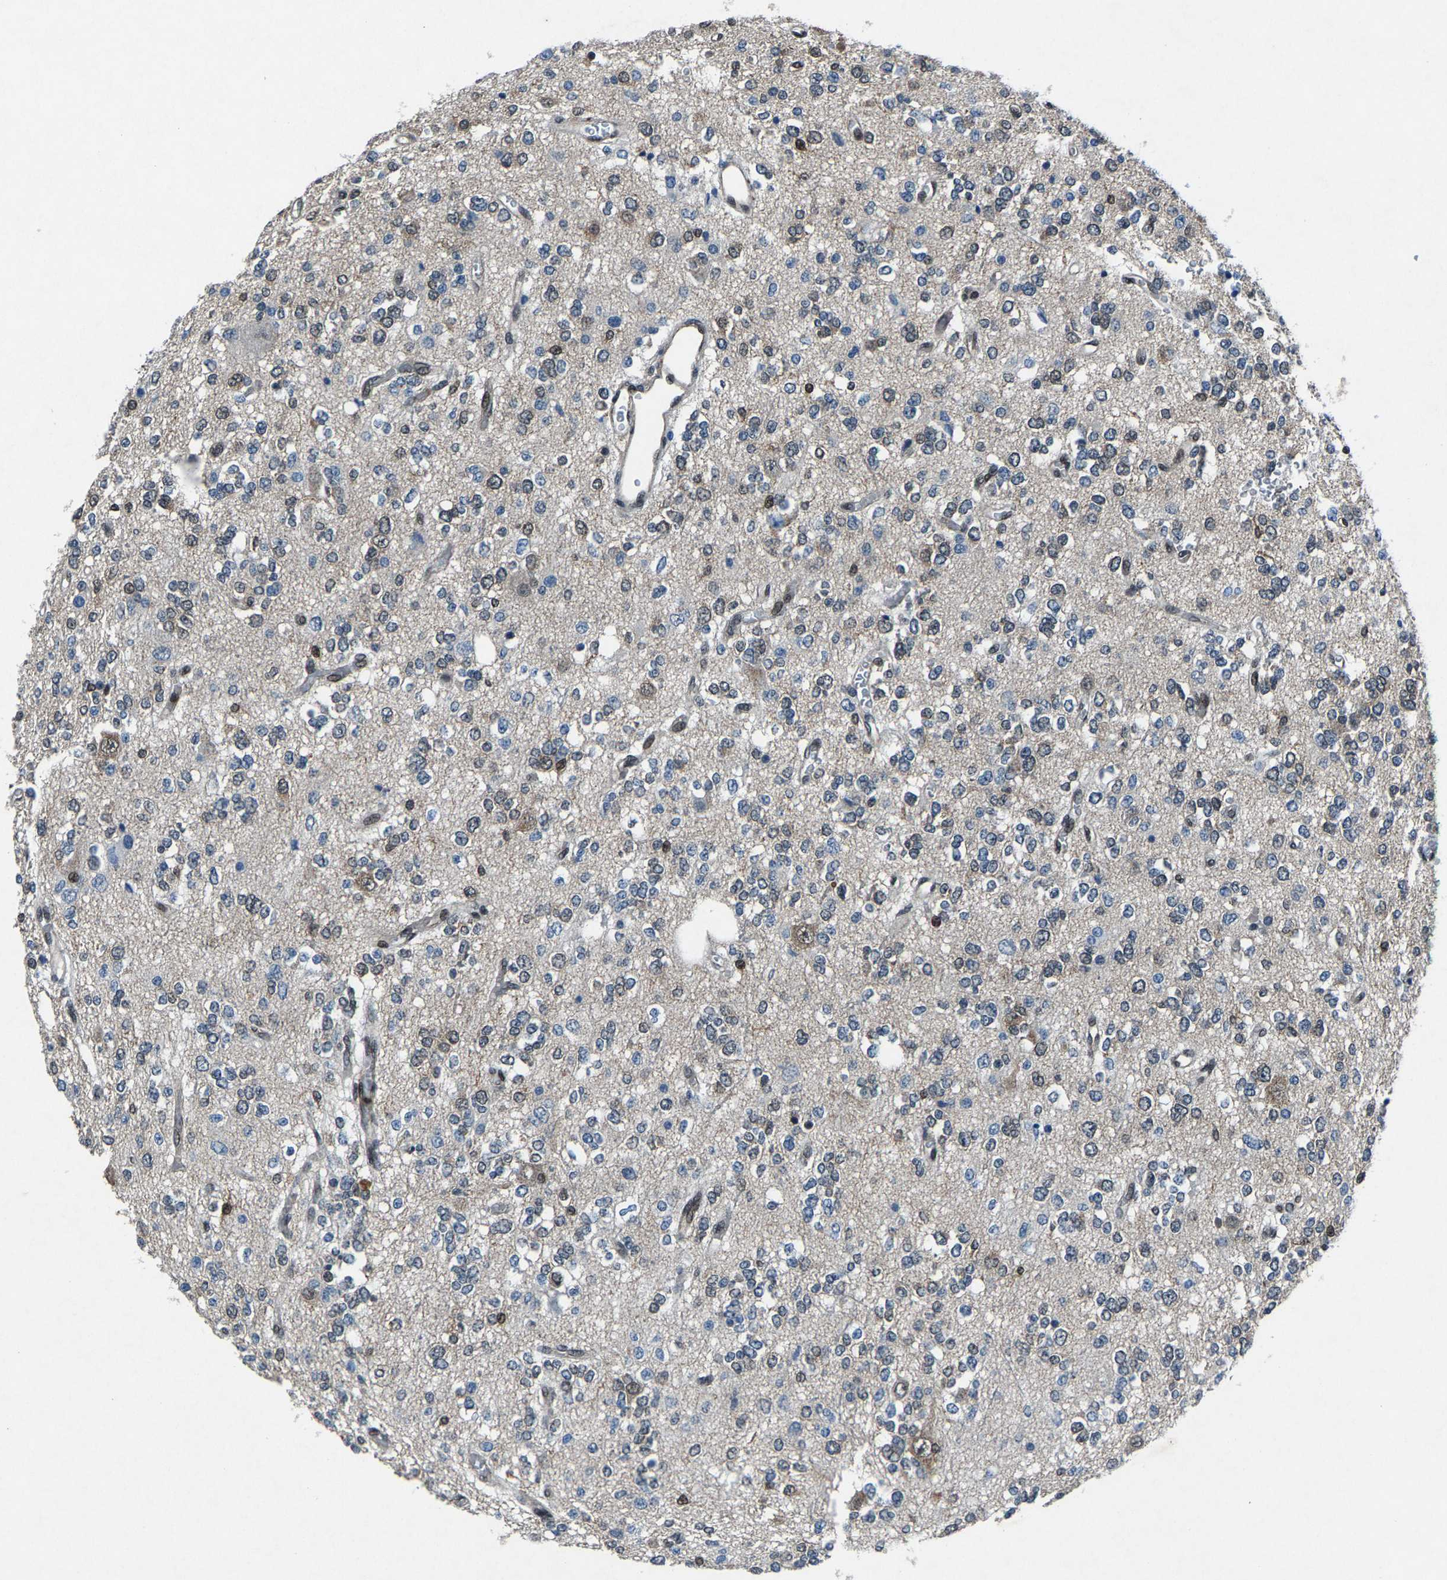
{"staining": {"intensity": "negative", "quantity": "none", "location": "none"}, "tissue": "glioma", "cell_type": "Tumor cells", "image_type": "cancer", "snomed": [{"axis": "morphology", "description": "Glioma, malignant, Low grade"}, {"axis": "topography", "description": "Brain"}], "caption": "The IHC micrograph has no significant expression in tumor cells of glioma tissue.", "gene": "ATXN3", "patient": {"sex": "male", "age": 38}}